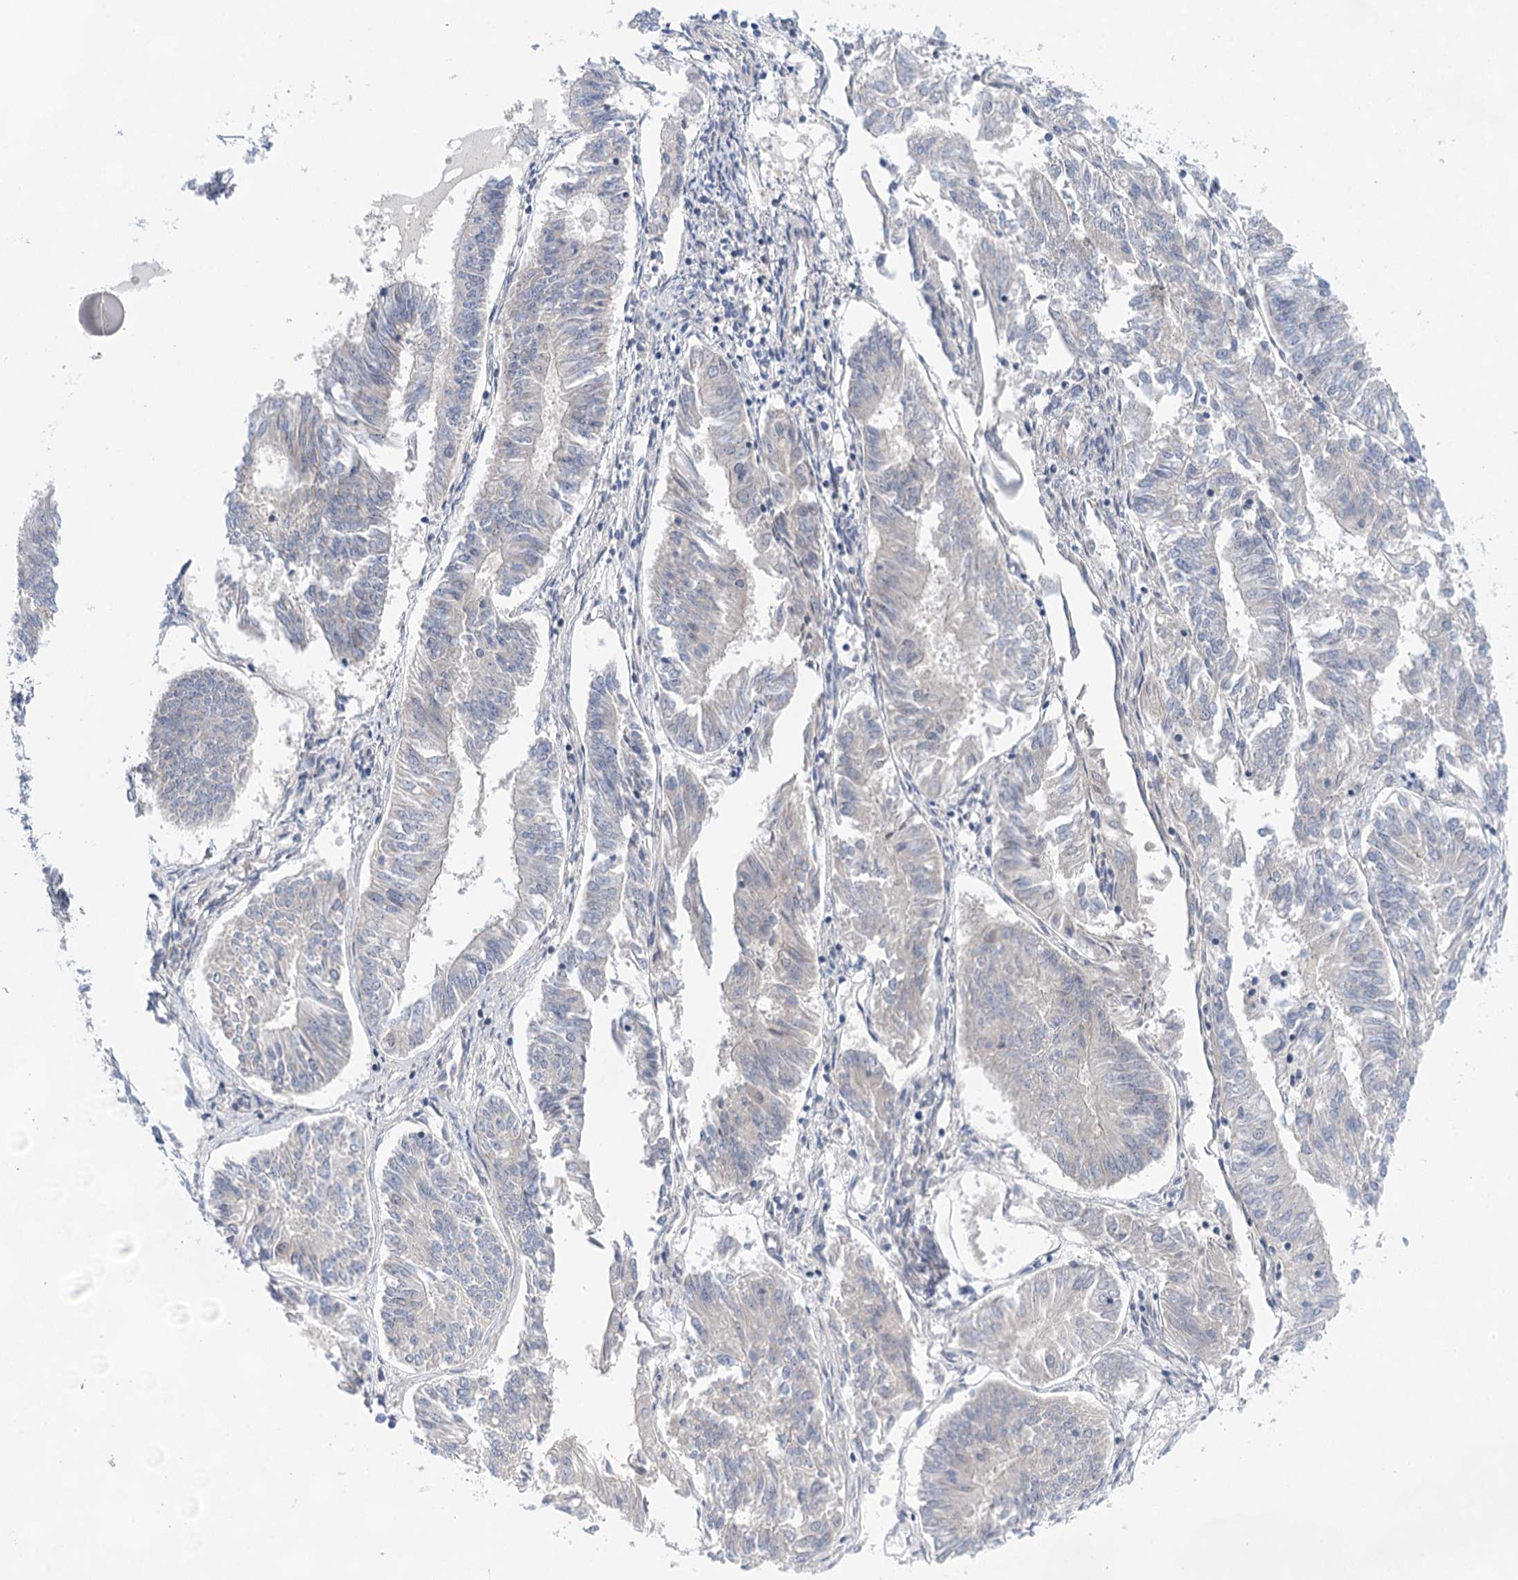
{"staining": {"intensity": "negative", "quantity": "none", "location": "none"}, "tissue": "endometrial cancer", "cell_type": "Tumor cells", "image_type": "cancer", "snomed": [{"axis": "morphology", "description": "Adenocarcinoma, NOS"}, {"axis": "topography", "description": "Endometrium"}], "caption": "Protein analysis of endometrial cancer demonstrates no significant staining in tumor cells. (Brightfield microscopy of DAB immunohistochemistry (IHC) at high magnification).", "gene": "LALBA", "patient": {"sex": "female", "age": 58}}